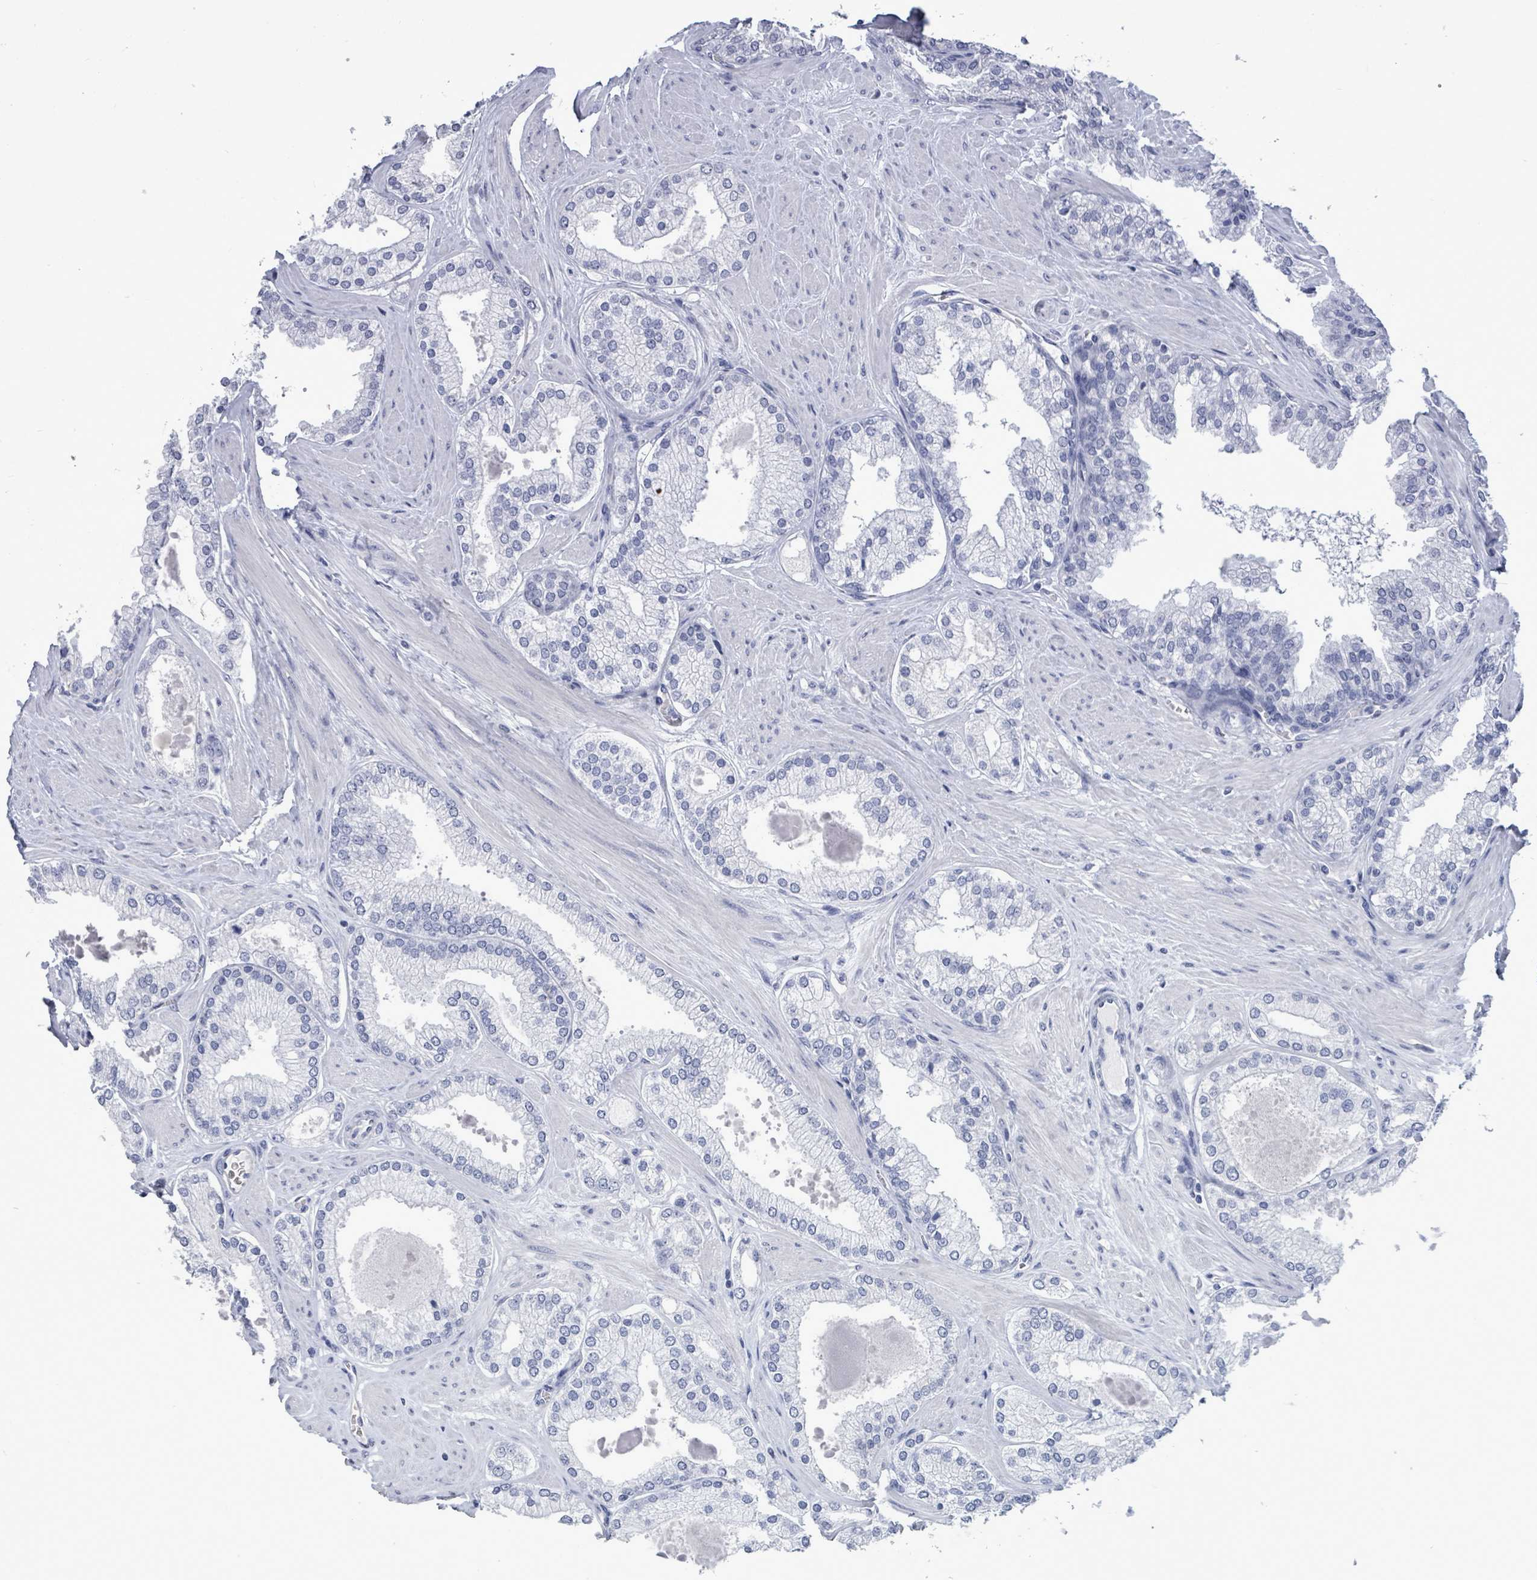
{"staining": {"intensity": "negative", "quantity": "none", "location": "none"}, "tissue": "prostate cancer", "cell_type": "Tumor cells", "image_type": "cancer", "snomed": [{"axis": "morphology", "description": "Adenocarcinoma, Low grade"}, {"axis": "topography", "description": "Prostate"}], "caption": "Prostate cancer was stained to show a protein in brown. There is no significant expression in tumor cells.", "gene": "CT45A5", "patient": {"sex": "male", "age": 42}}